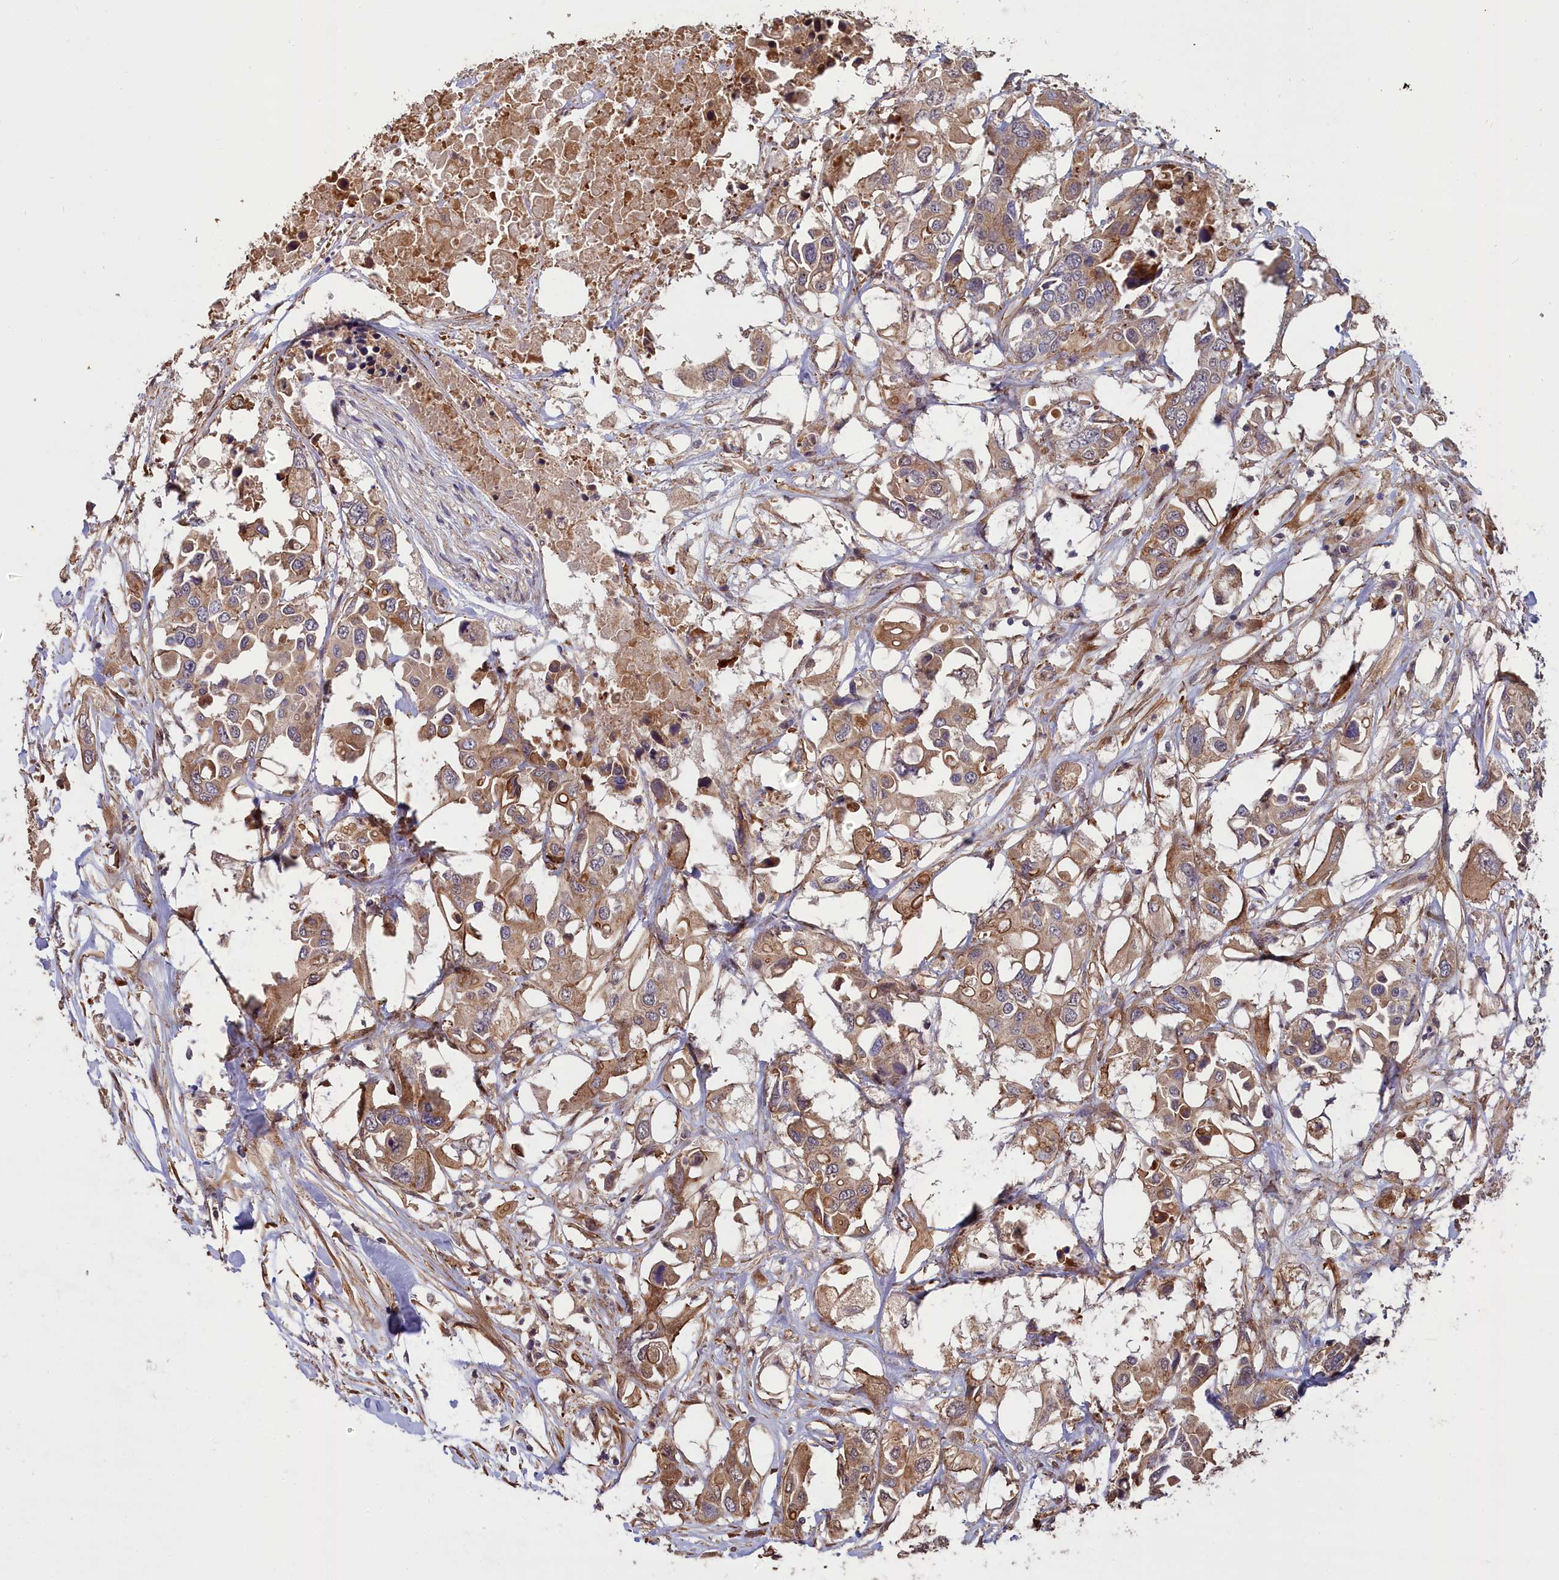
{"staining": {"intensity": "moderate", "quantity": ">75%", "location": "cytoplasmic/membranous"}, "tissue": "colorectal cancer", "cell_type": "Tumor cells", "image_type": "cancer", "snomed": [{"axis": "morphology", "description": "Adenocarcinoma, NOS"}, {"axis": "topography", "description": "Colon"}], "caption": "Tumor cells reveal medium levels of moderate cytoplasmic/membranous expression in approximately >75% of cells in colorectal cancer.", "gene": "ATP6V0A2", "patient": {"sex": "male", "age": 77}}